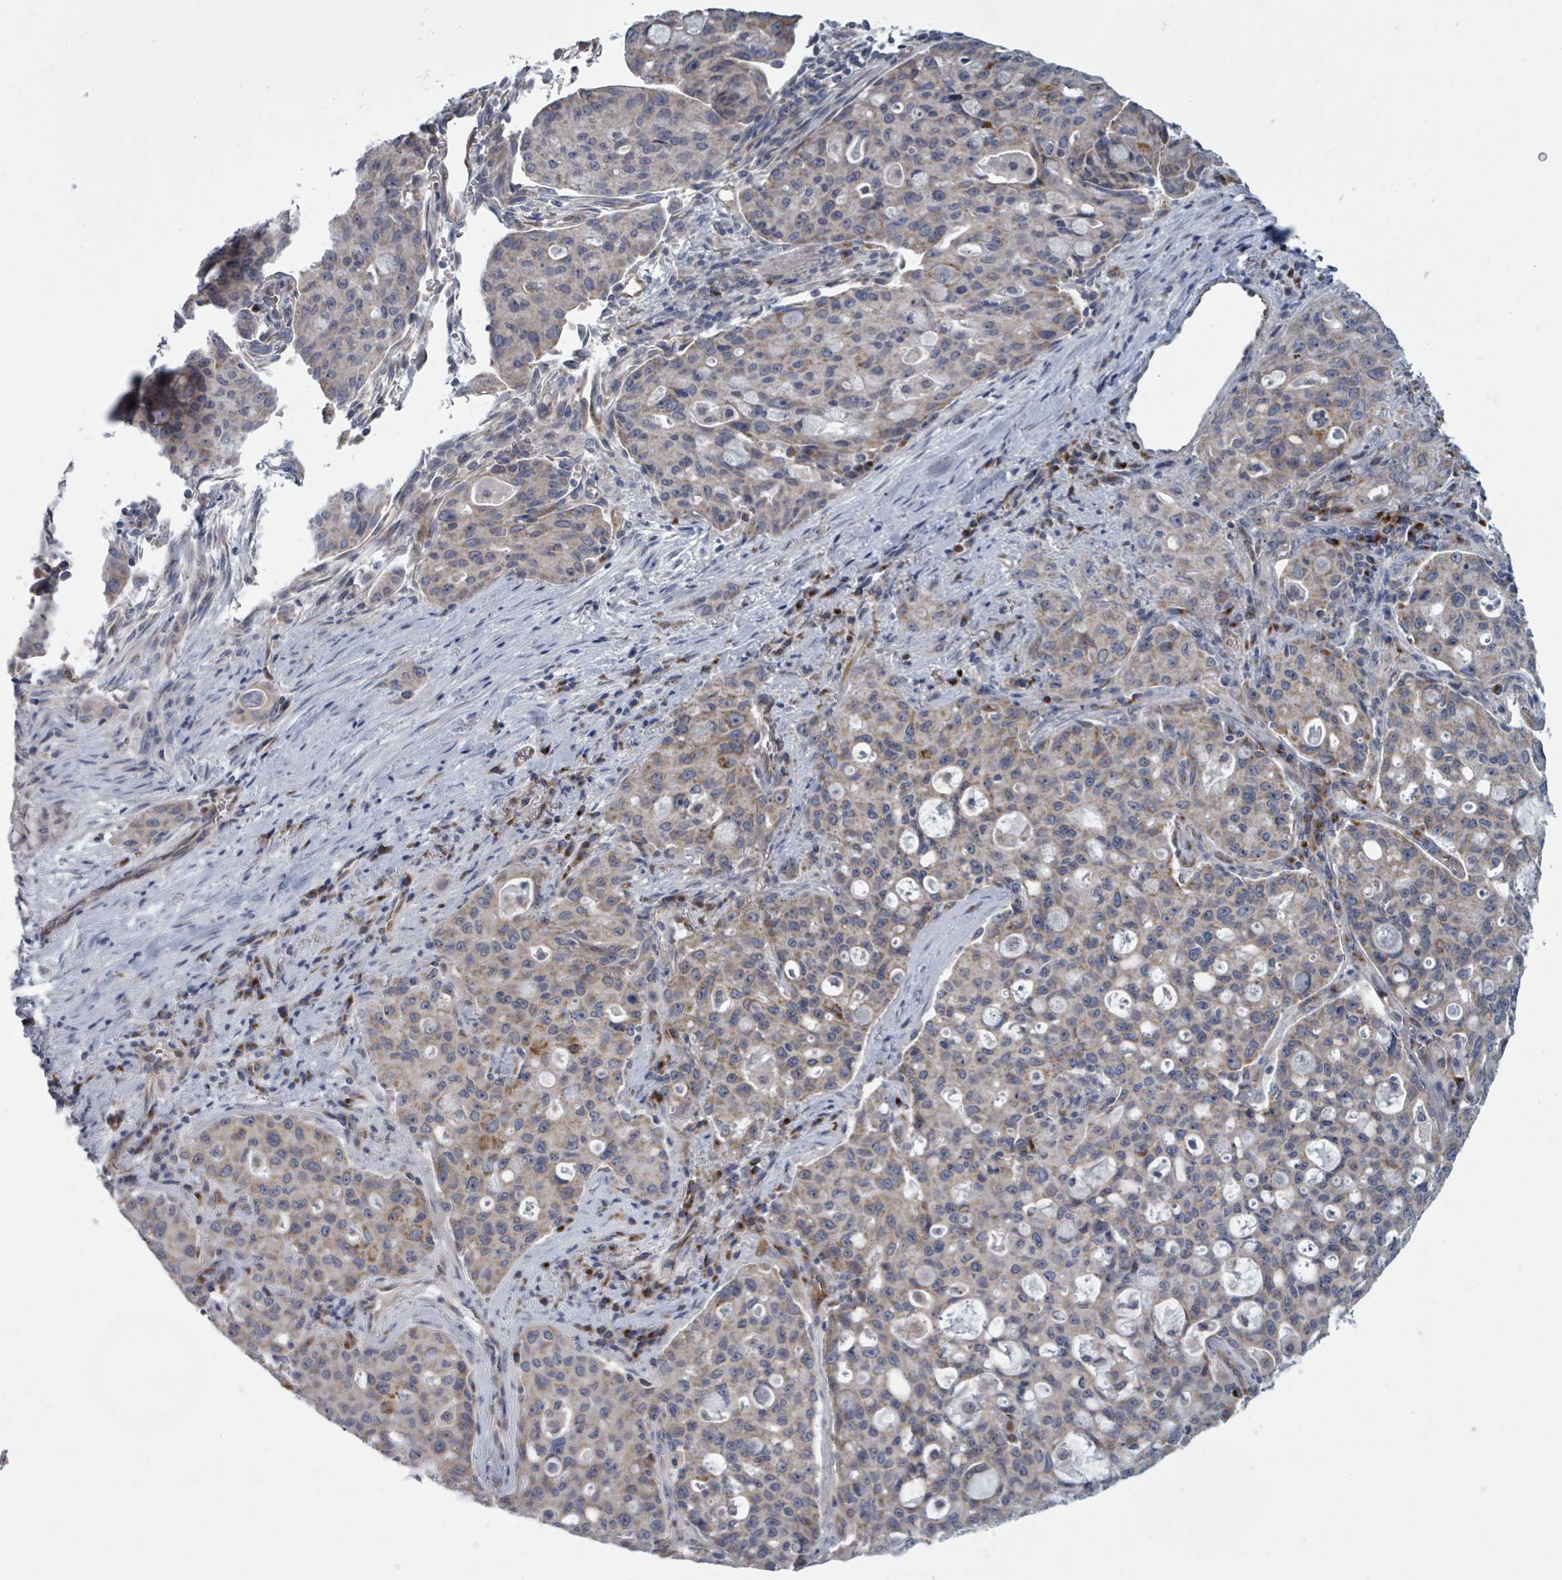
{"staining": {"intensity": "weak", "quantity": "25%-75%", "location": "cytoplasmic/membranous"}, "tissue": "lung cancer", "cell_type": "Tumor cells", "image_type": "cancer", "snomed": [{"axis": "morphology", "description": "Adenocarcinoma, NOS"}, {"axis": "topography", "description": "Lung"}], "caption": "IHC micrograph of human lung cancer stained for a protein (brown), which reveals low levels of weak cytoplasmic/membranous expression in approximately 25%-75% of tumor cells.", "gene": "FKBP1A", "patient": {"sex": "female", "age": 44}}